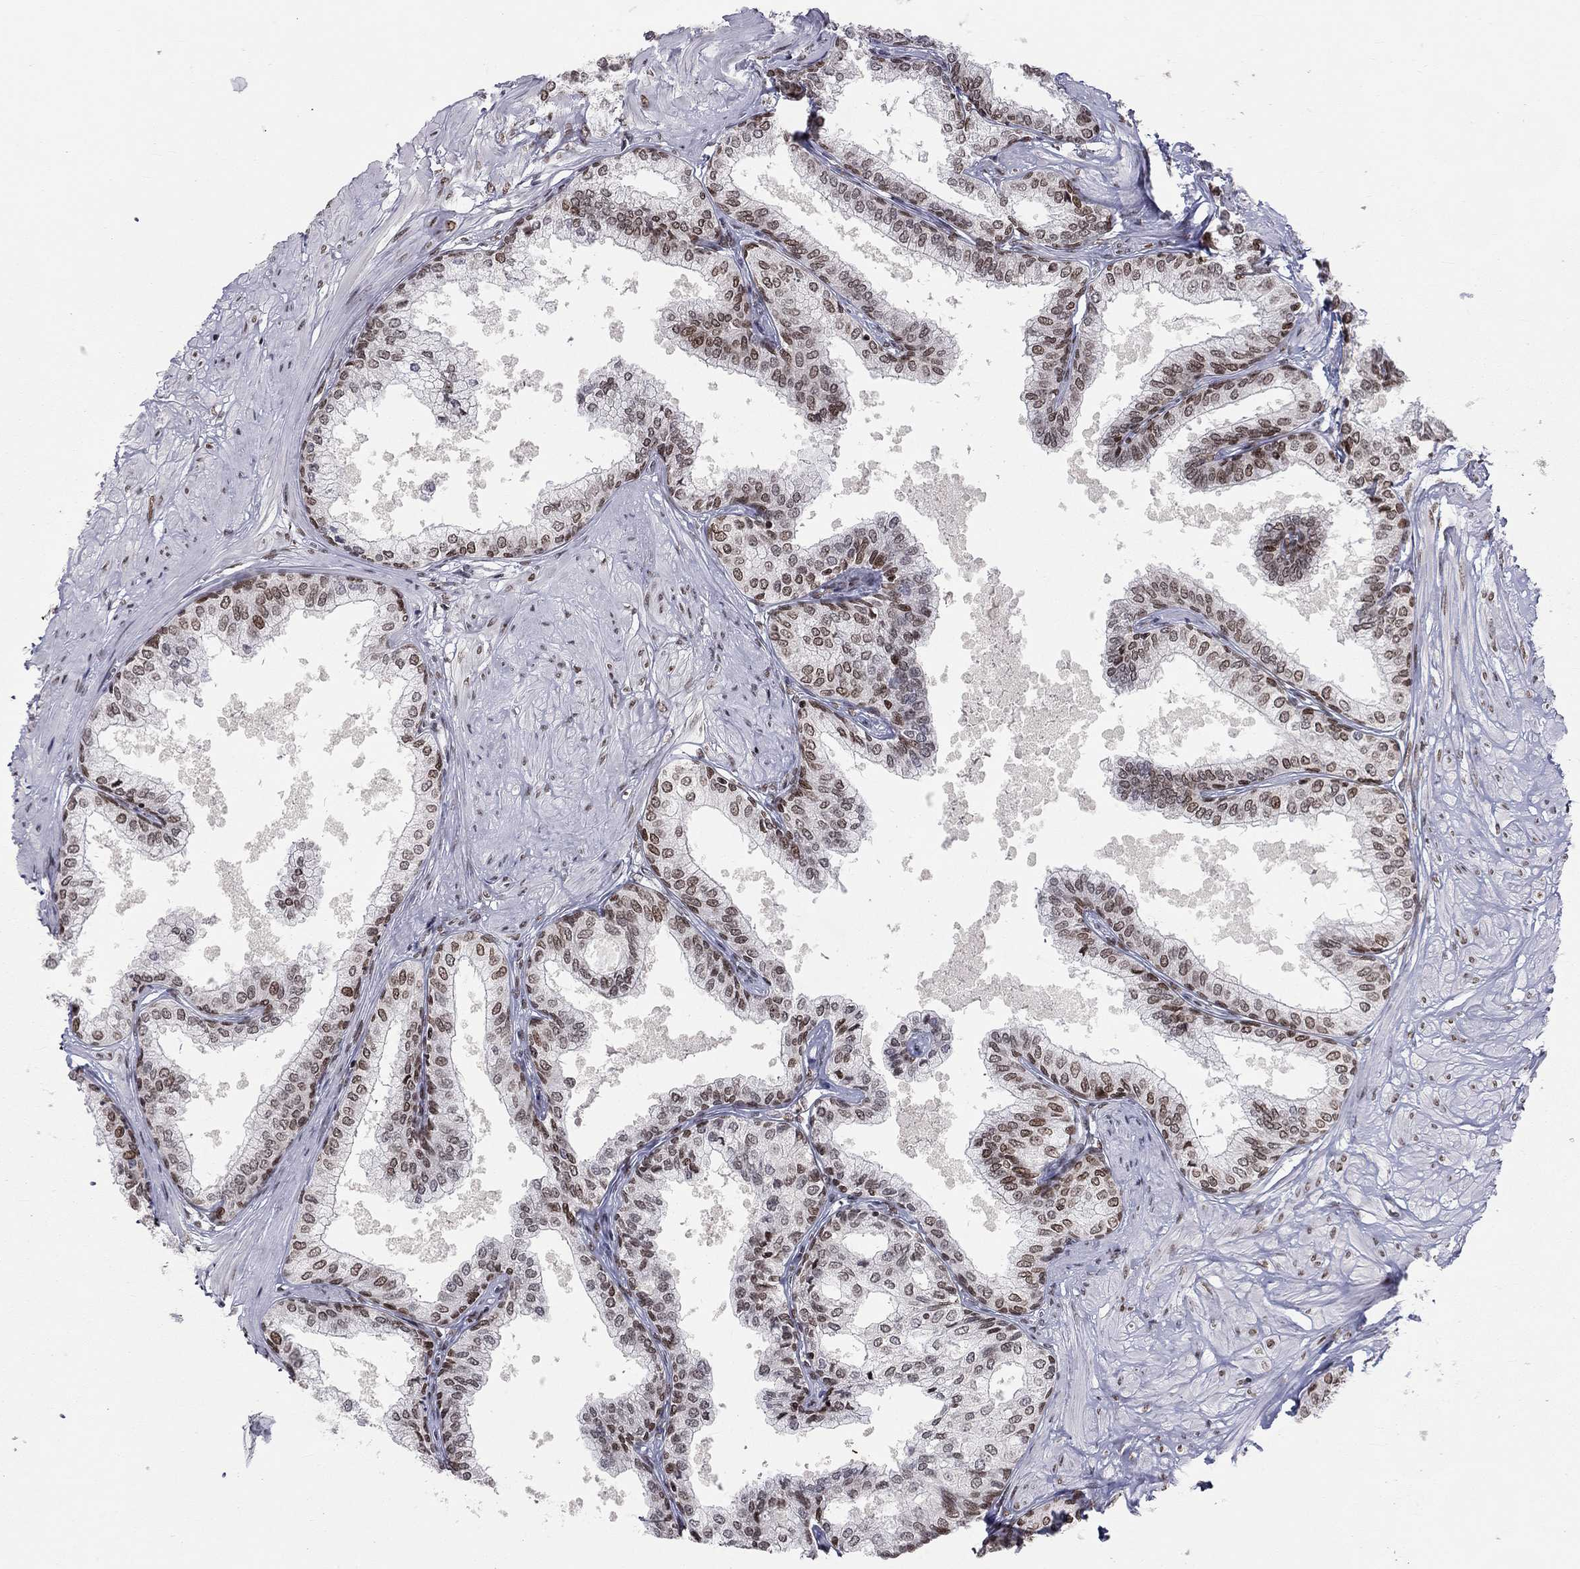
{"staining": {"intensity": "moderate", "quantity": "<25%", "location": "nuclear"}, "tissue": "prostate", "cell_type": "Glandular cells", "image_type": "normal", "snomed": [{"axis": "morphology", "description": "Normal tissue, NOS"}, {"axis": "topography", "description": "Prostate"}], "caption": "A photomicrograph of human prostate stained for a protein demonstrates moderate nuclear brown staining in glandular cells.", "gene": "H2AX", "patient": {"sex": "male", "age": 63}}